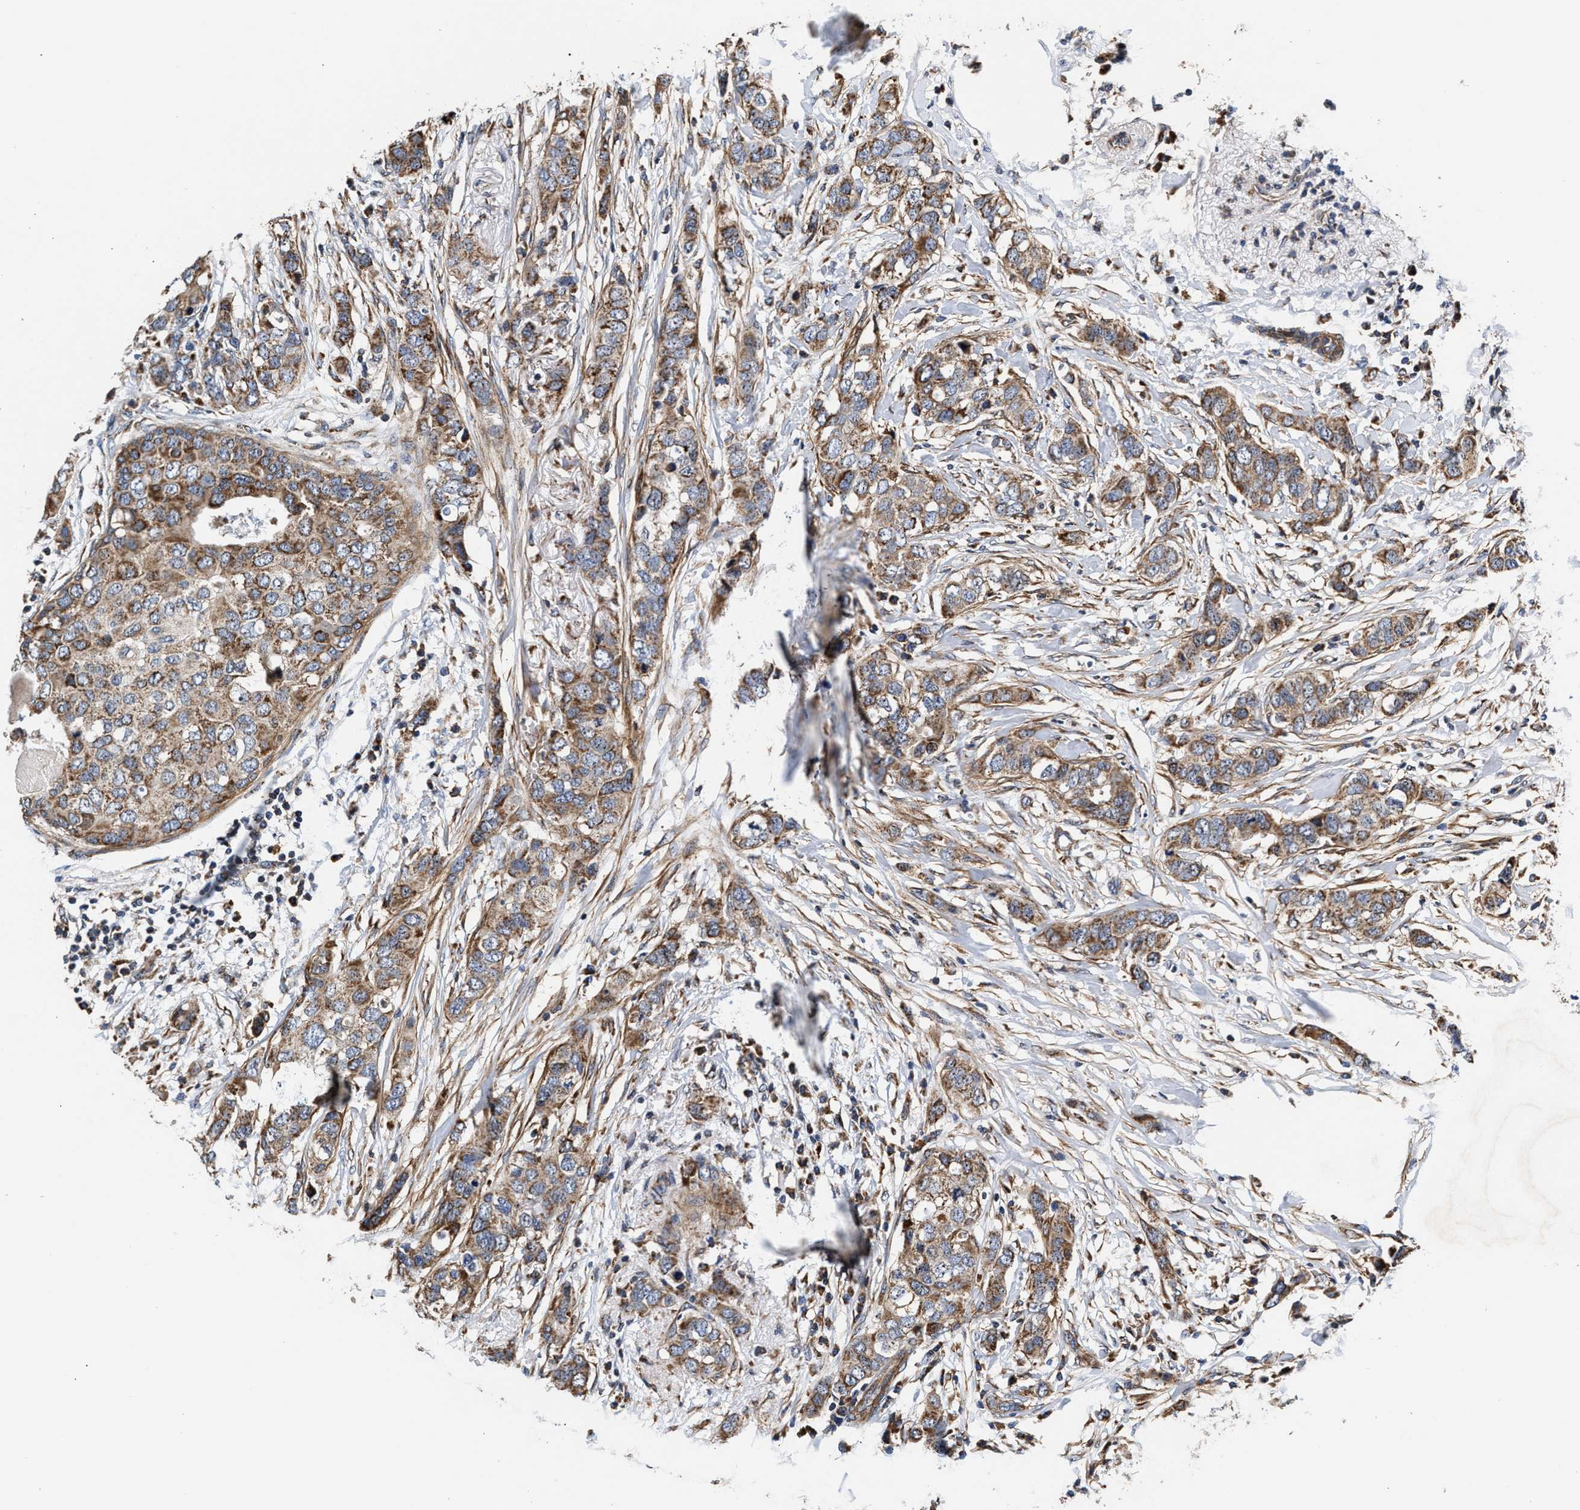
{"staining": {"intensity": "moderate", "quantity": ">75%", "location": "cytoplasmic/membranous"}, "tissue": "breast cancer", "cell_type": "Tumor cells", "image_type": "cancer", "snomed": [{"axis": "morphology", "description": "Duct carcinoma"}, {"axis": "topography", "description": "Breast"}], "caption": "Protein expression analysis of intraductal carcinoma (breast) exhibits moderate cytoplasmic/membranous staining in about >75% of tumor cells.", "gene": "SGK1", "patient": {"sex": "female", "age": 50}}